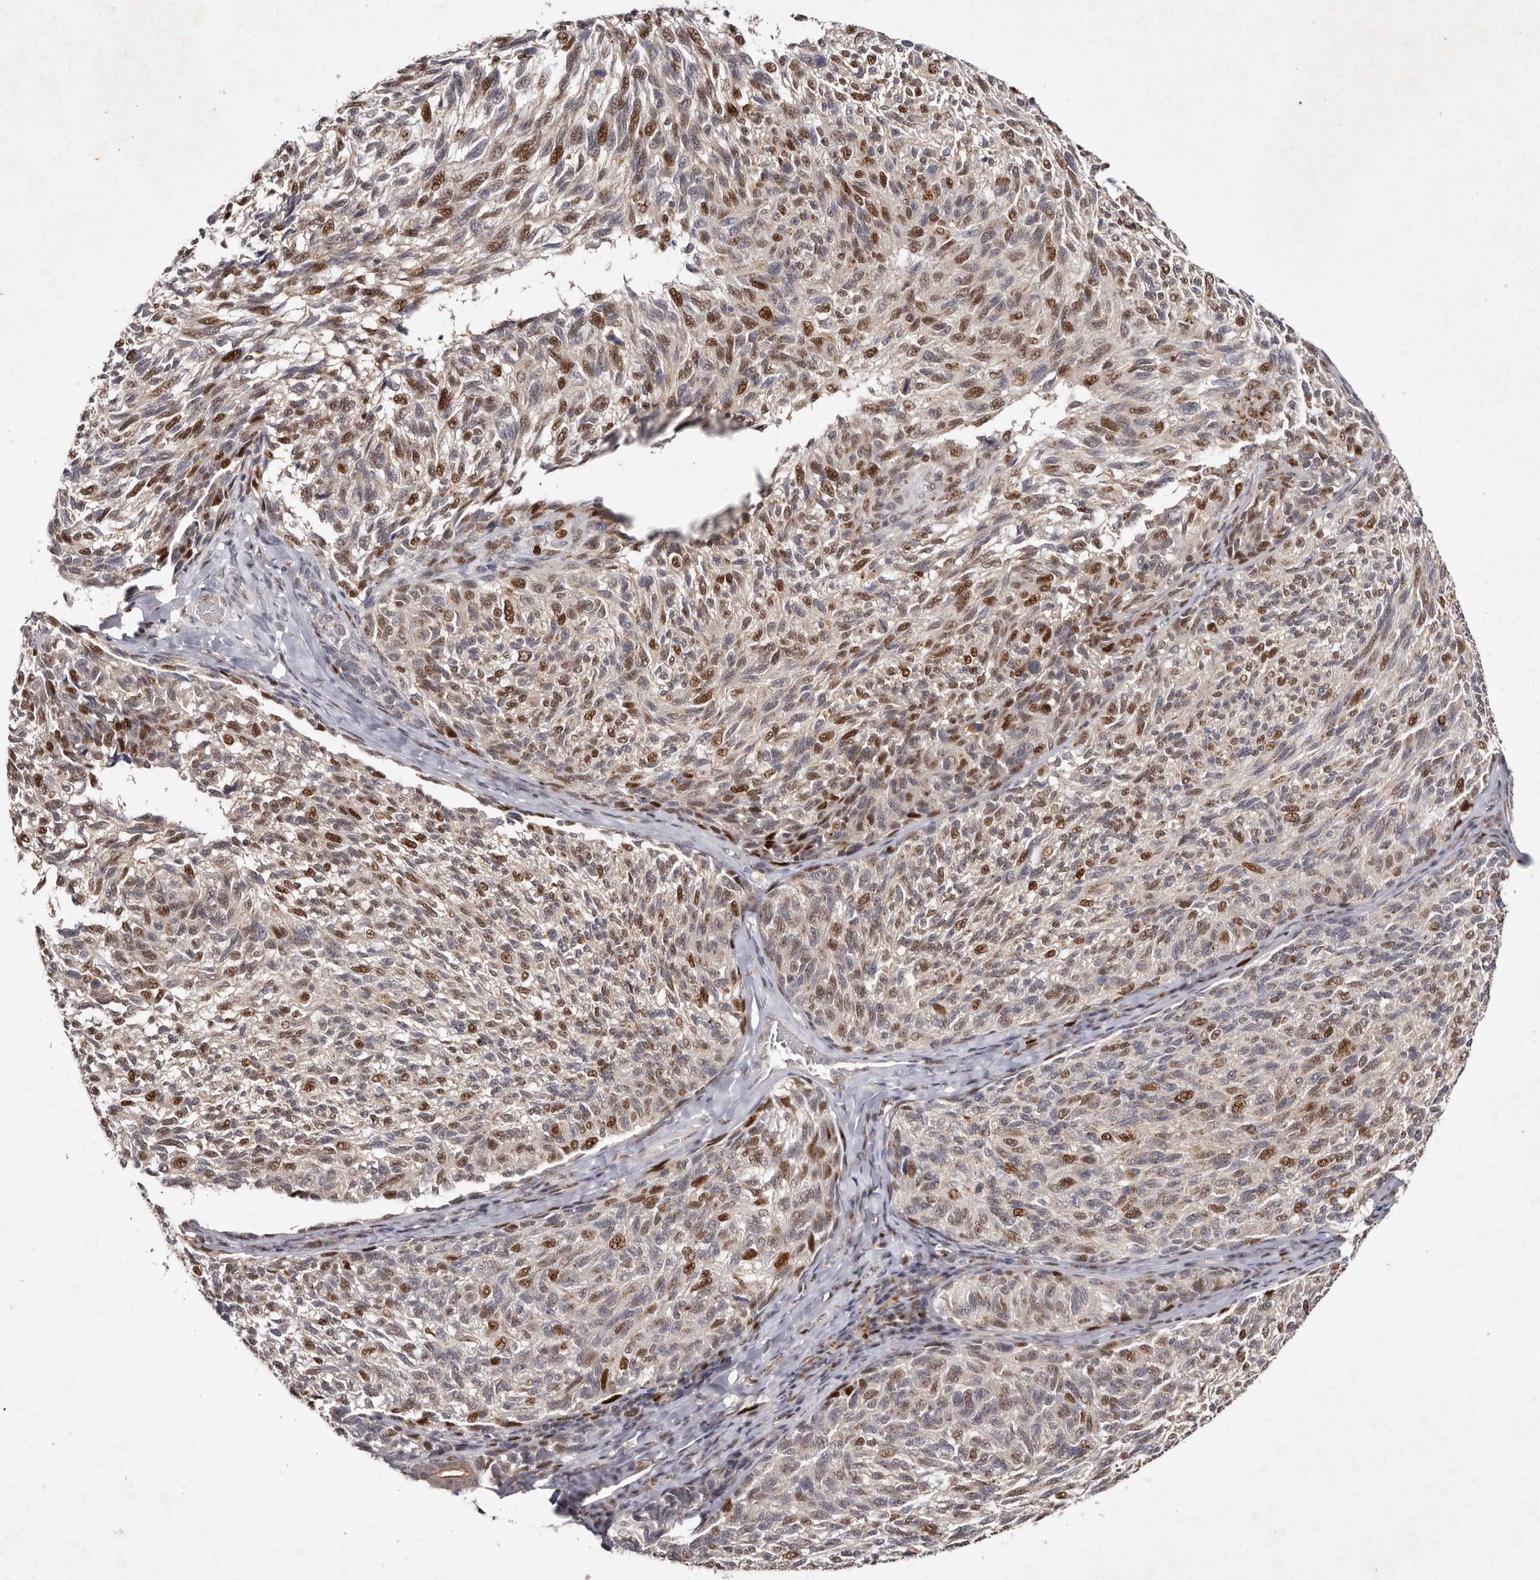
{"staining": {"intensity": "moderate", "quantity": ">75%", "location": "nuclear"}, "tissue": "melanoma", "cell_type": "Tumor cells", "image_type": "cancer", "snomed": [{"axis": "morphology", "description": "Malignant melanoma, NOS"}, {"axis": "topography", "description": "Skin"}], "caption": "Melanoma tissue exhibits moderate nuclear staining in about >75% of tumor cells, visualized by immunohistochemistry. The staining is performed using DAB (3,3'-diaminobenzidine) brown chromogen to label protein expression. The nuclei are counter-stained blue using hematoxylin.", "gene": "KLF7", "patient": {"sex": "female", "age": 73}}